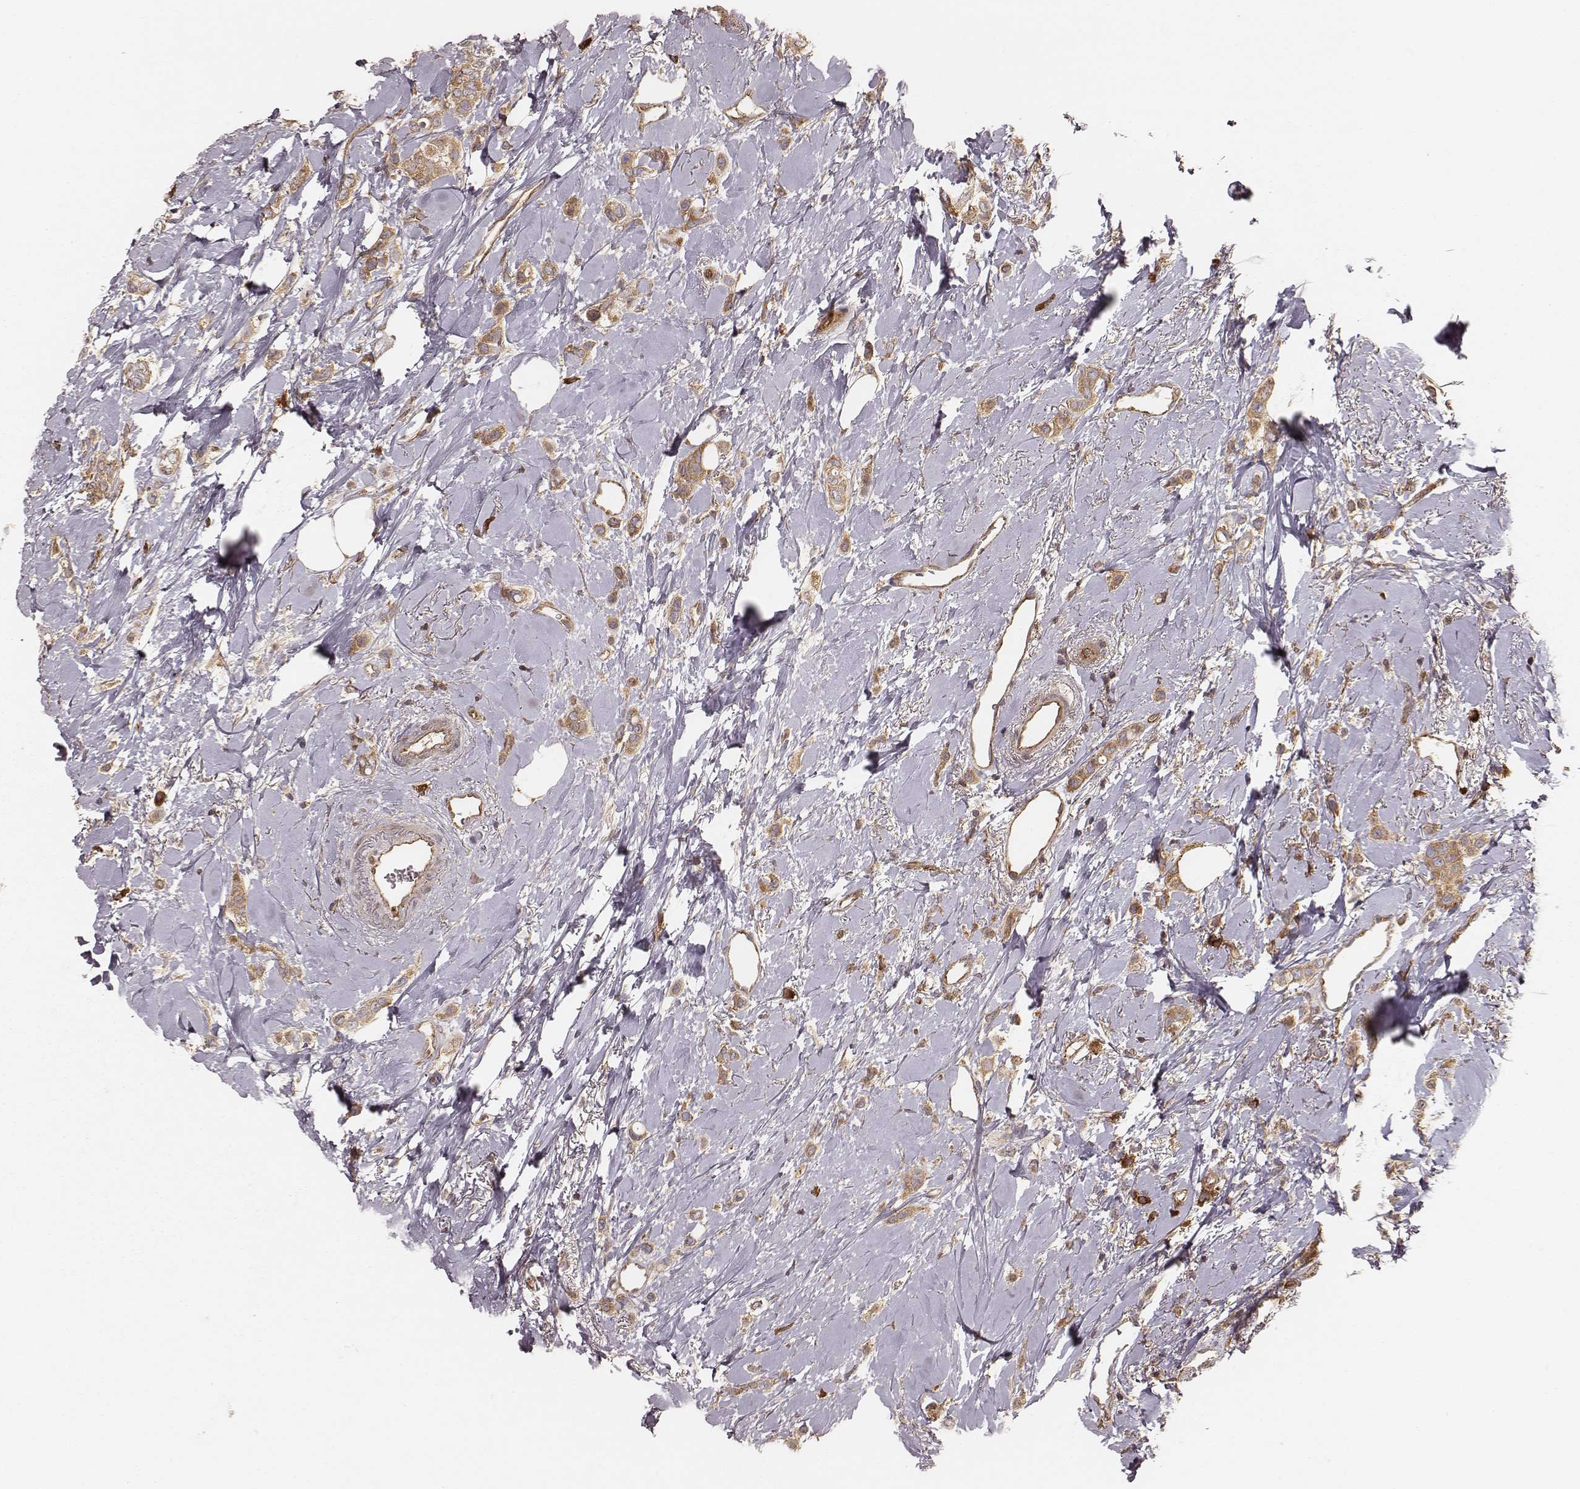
{"staining": {"intensity": "moderate", "quantity": ">75%", "location": "cytoplasmic/membranous"}, "tissue": "breast cancer", "cell_type": "Tumor cells", "image_type": "cancer", "snomed": [{"axis": "morphology", "description": "Lobular carcinoma"}, {"axis": "topography", "description": "Breast"}], "caption": "Immunohistochemical staining of breast cancer reveals medium levels of moderate cytoplasmic/membranous protein staining in about >75% of tumor cells. Nuclei are stained in blue.", "gene": "CARS1", "patient": {"sex": "female", "age": 66}}